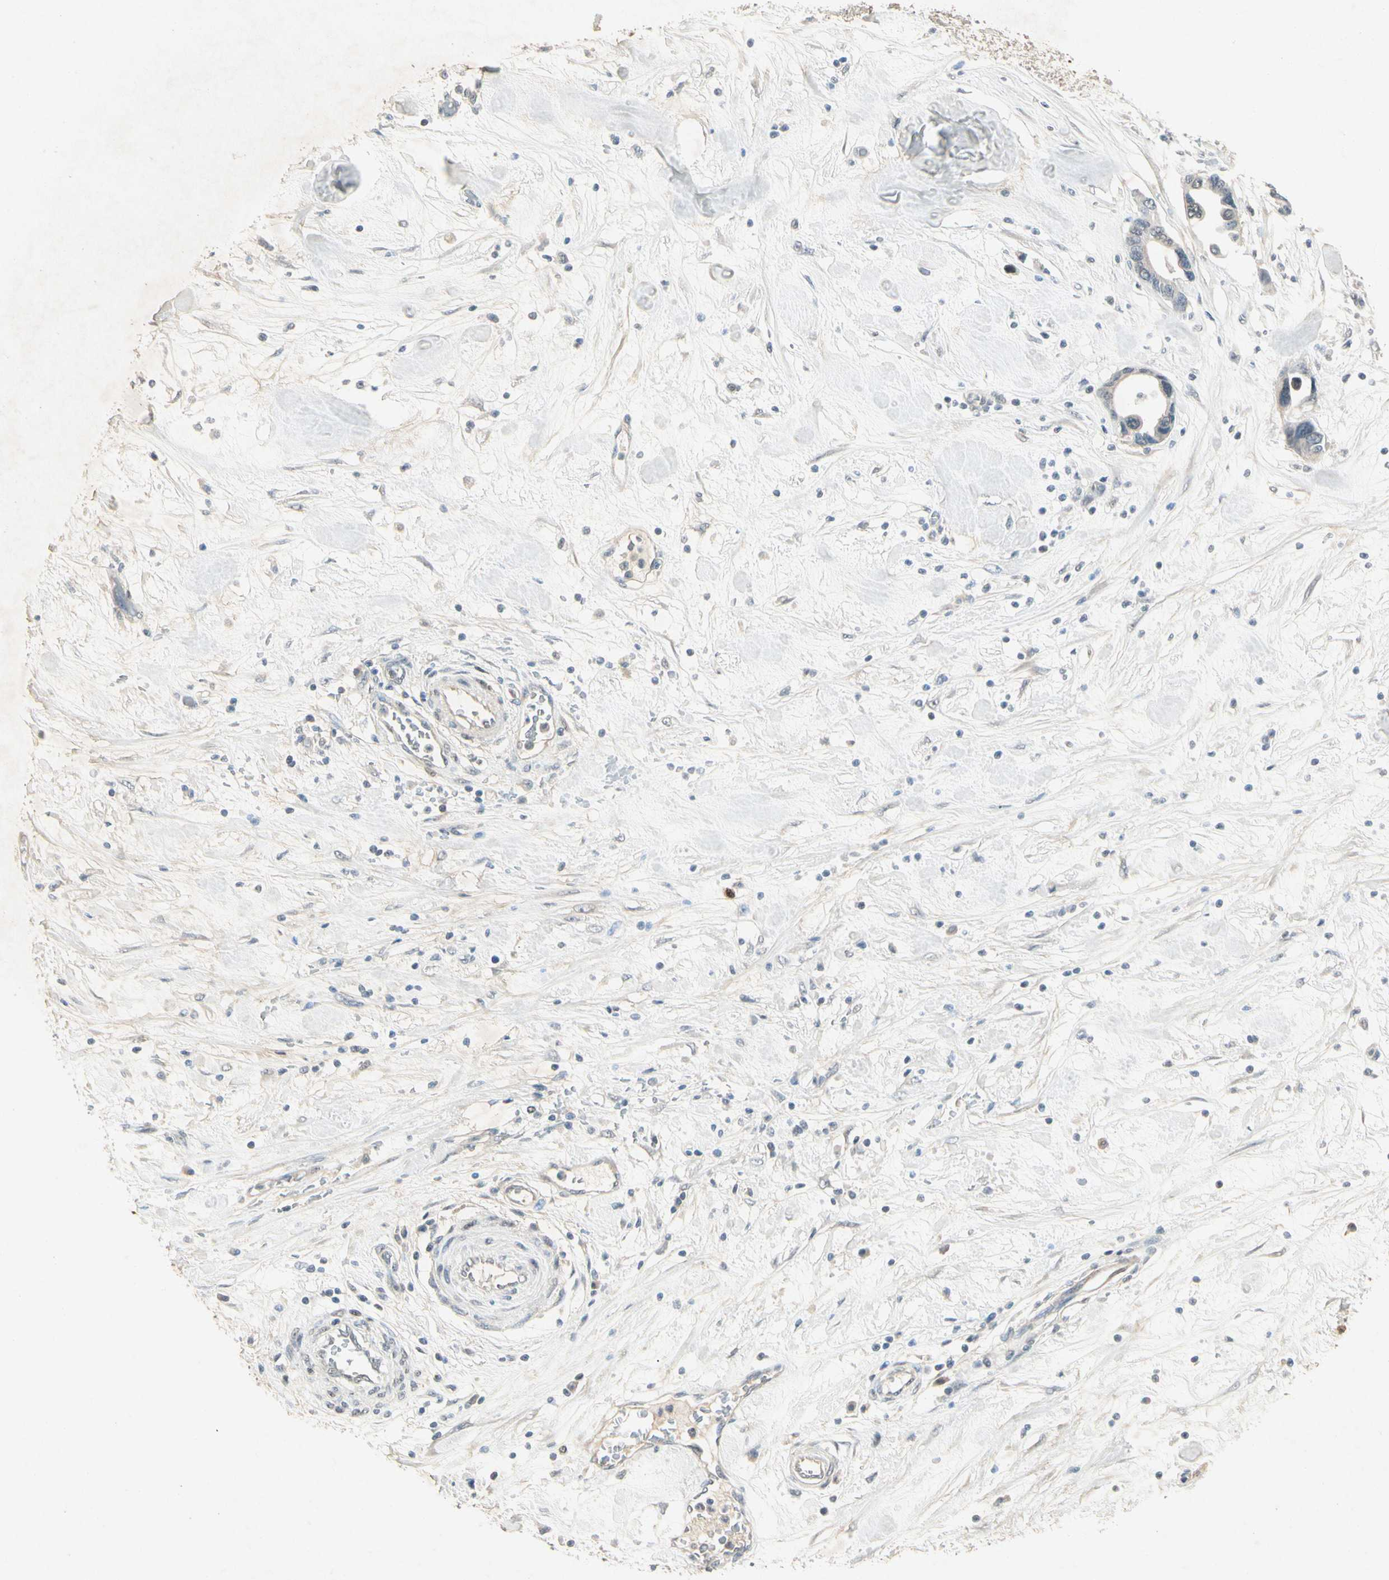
{"staining": {"intensity": "negative", "quantity": "none", "location": "none"}, "tissue": "pancreatic cancer", "cell_type": "Tumor cells", "image_type": "cancer", "snomed": [{"axis": "morphology", "description": "Adenocarcinoma, NOS"}, {"axis": "topography", "description": "Pancreas"}], "caption": "This is a image of immunohistochemistry staining of adenocarcinoma (pancreatic), which shows no expression in tumor cells.", "gene": "HSPA1B", "patient": {"sex": "female", "age": 57}}